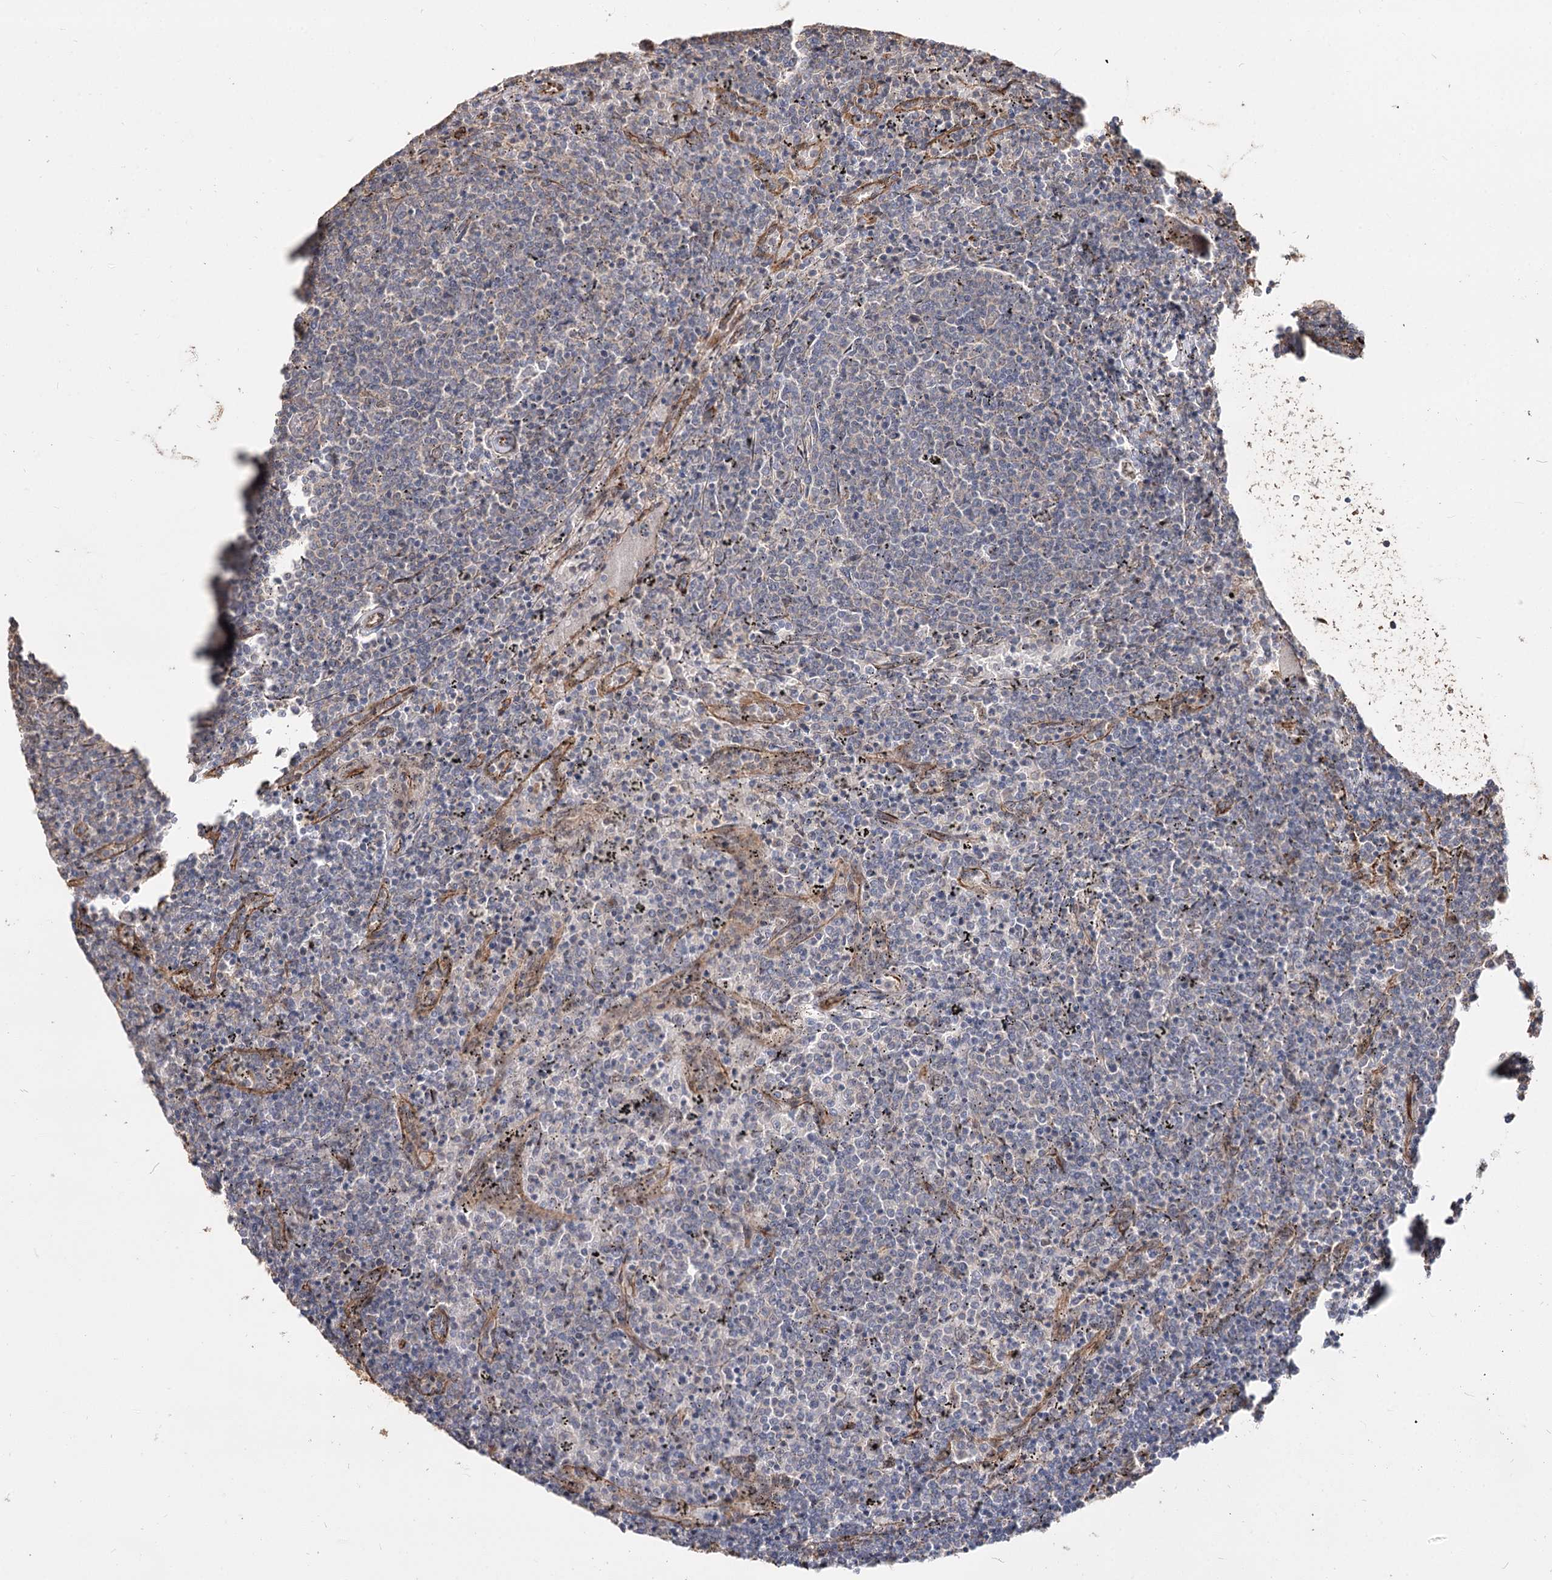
{"staining": {"intensity": "negative", "quantity": "none", "location": "none"}, "tissue": "lymphoma", "cell_type": "Tumor cells", "image_type": "cancer", "snomed": [{"axis": "morphology", "description": "Malignant lymphoma, non-Hodgkin's type, Low grade"}, {"axis": "topography", "description": "Spleen"}], "caption": "Immunohistochemistry histopathology image of lymphoma stained for a protein (brown), which exhibits no staining in tumor cells. The staining was performed using DAB (3,3'-diaminobenzidine) to visualize the protein expression in brown, while the nuclei were stained in blue with hematoxylin (Magnification: 20x).", "gene": "SPART", "patient": {"sex": "female", "age": 50}}